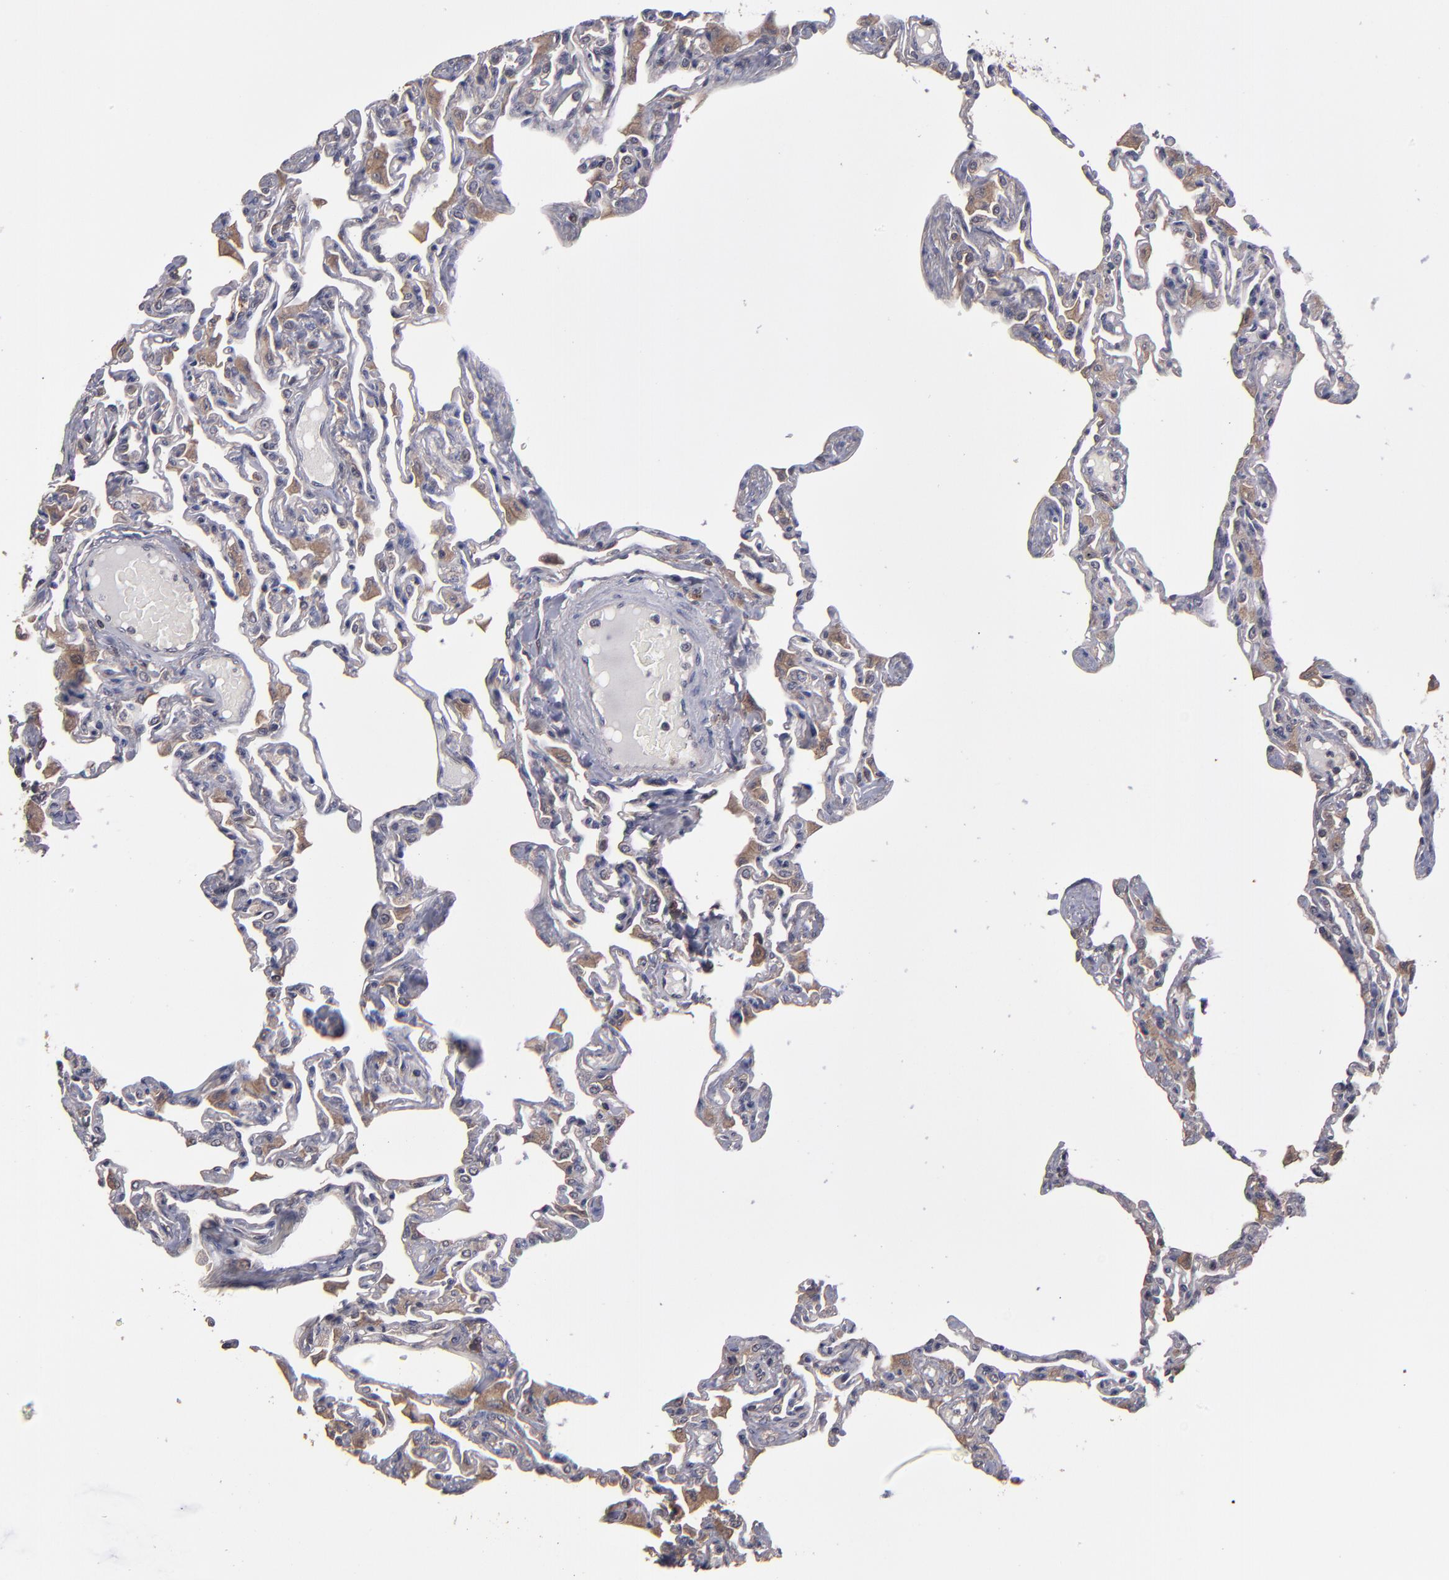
{"staining": {"intensity": "negative", "quantity": "none", "location": "none"}, "tissue": "lung", "cell_type": "Alveolar cells", "image_type": "normal", "snomed": [{"axis": "morphology", "description": "Normal tissue, NOS"}, {"axis": "topography", "description": "Lung"}], "caption": "Human lung stained for a protein using immunohistochemistry (IHC) shows no expression in alveolar cells.", "gene": "NF2", "patient": {"sex": "female", "age": 49}}